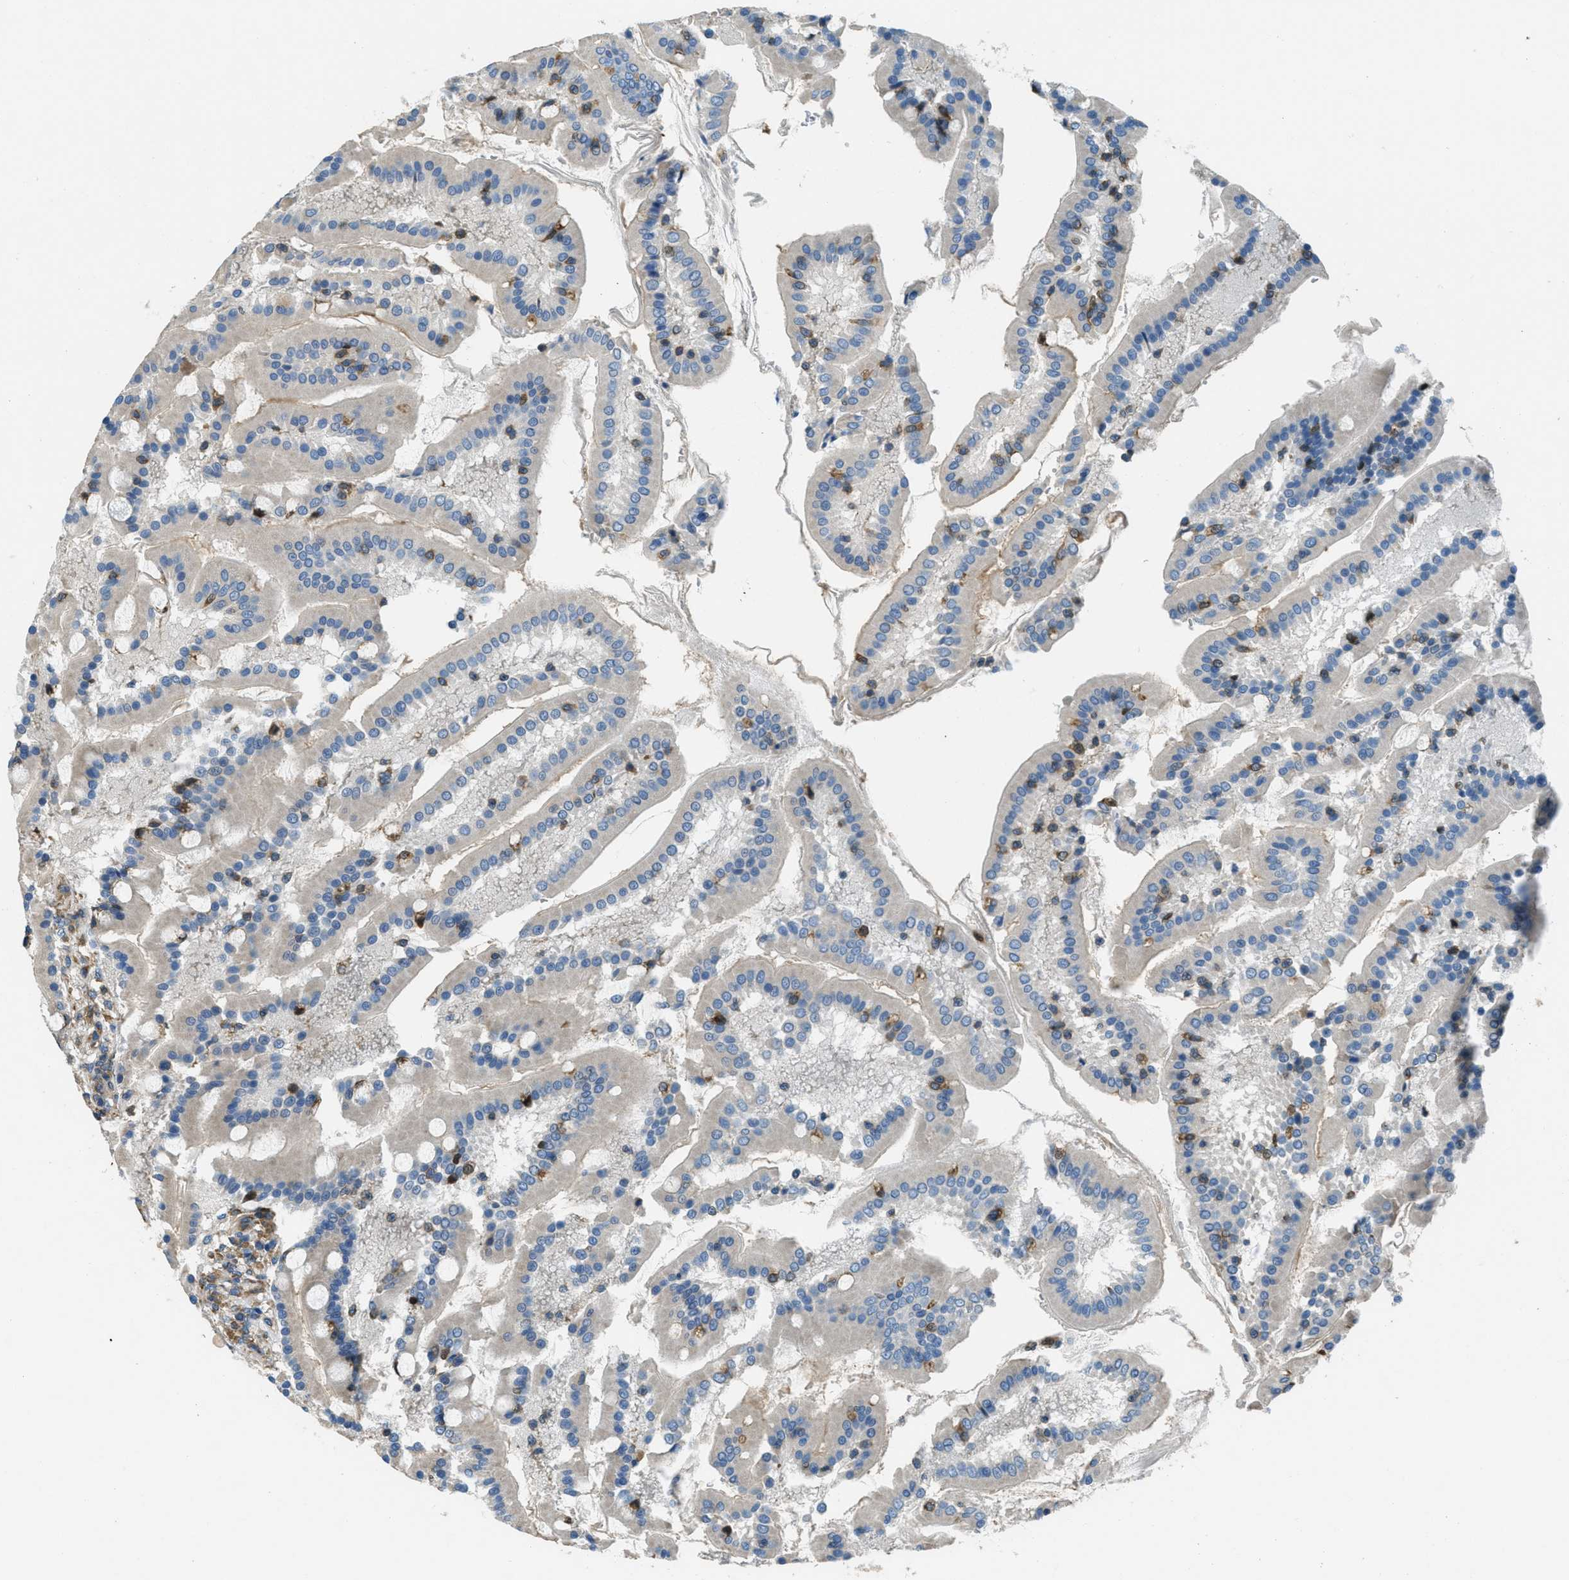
{"staining": {"intensity": "weak", "quantity": "25%-75%", "location": "cytoplasmic/membranous"}, "tissue": "duodenum", "cell_type": "Glandular cells", "image_type": "normal", "snomed": [{"axis": "morphology", "description": "Normal tissue, NOS"}, {"axis": "topography", "description": "Duodenum"}], "caption": "Immunohistochemical staining of unremarkable duodenum reveals 25%-75% levels of weak cytoplasmic/membranous protein staining in approximately 25%-75% of glandular cells. (brown staining indicates protein expression, while blue staining denotes nuclei).", "gene": "GIMAP8", "patient": {"sex": "male", "age": 50}}